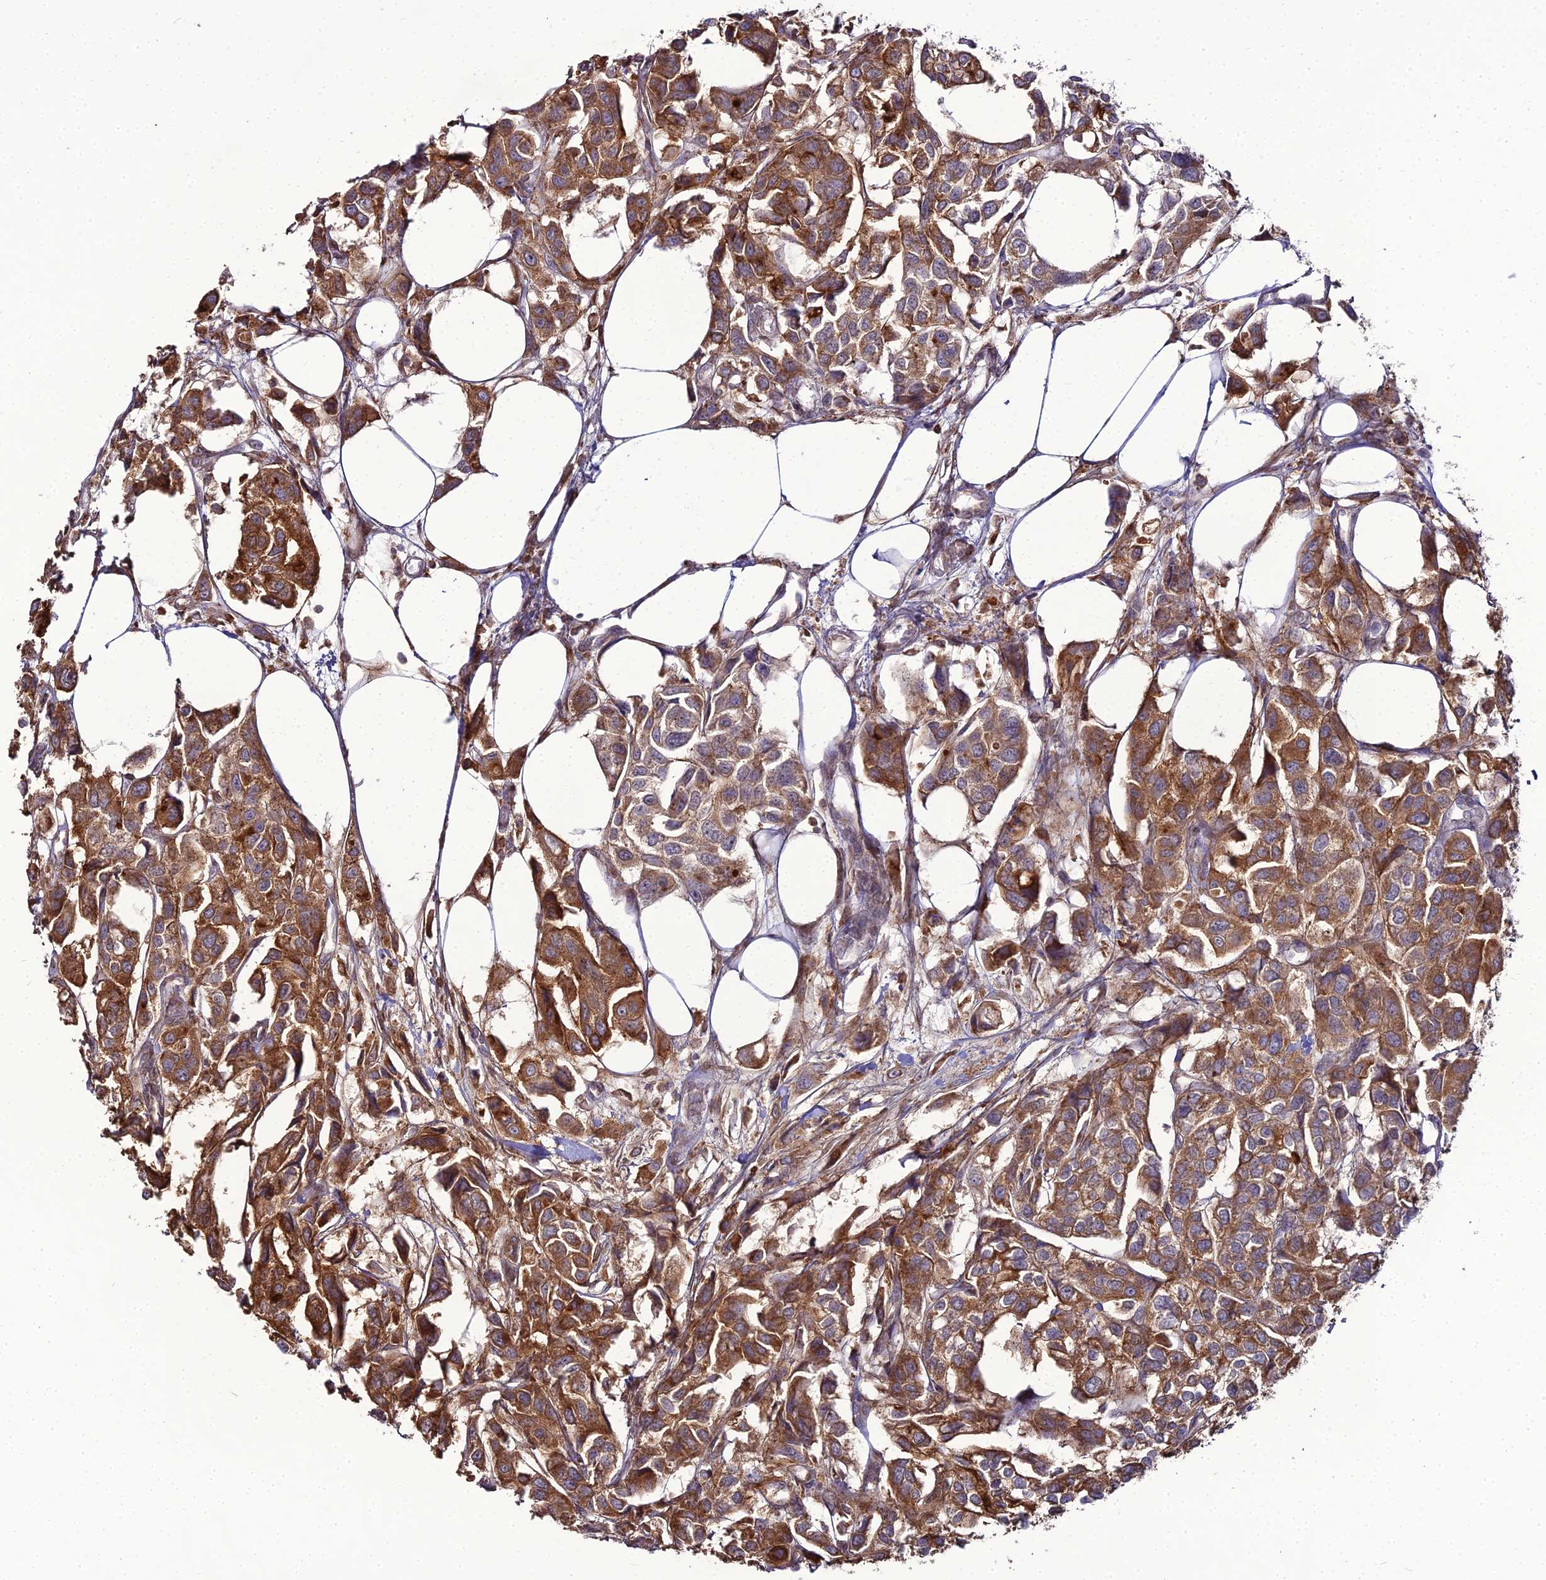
{"staining": {"intensity": "moderate", "quantity": ">75%", "location": "cytoplasmic/membranous"}, "tissue": "urothelial cancer", "cell_type": "Tumor cells", "image_type": "cancer", "snomed": [{"axis": "morphology", "description": "Urothelial carcinoma, High grade"}, {"axis": "topography", "description": "Urinary bladder"}], "caption": "Protein positivity by IHC displays moderate cytoplasmic/membranous staining in approximately >75% of tumor cells in high-grade urothelial carcinoma.", "gene": "TROAP", "patient": {"sex": "male", "age": 67}}